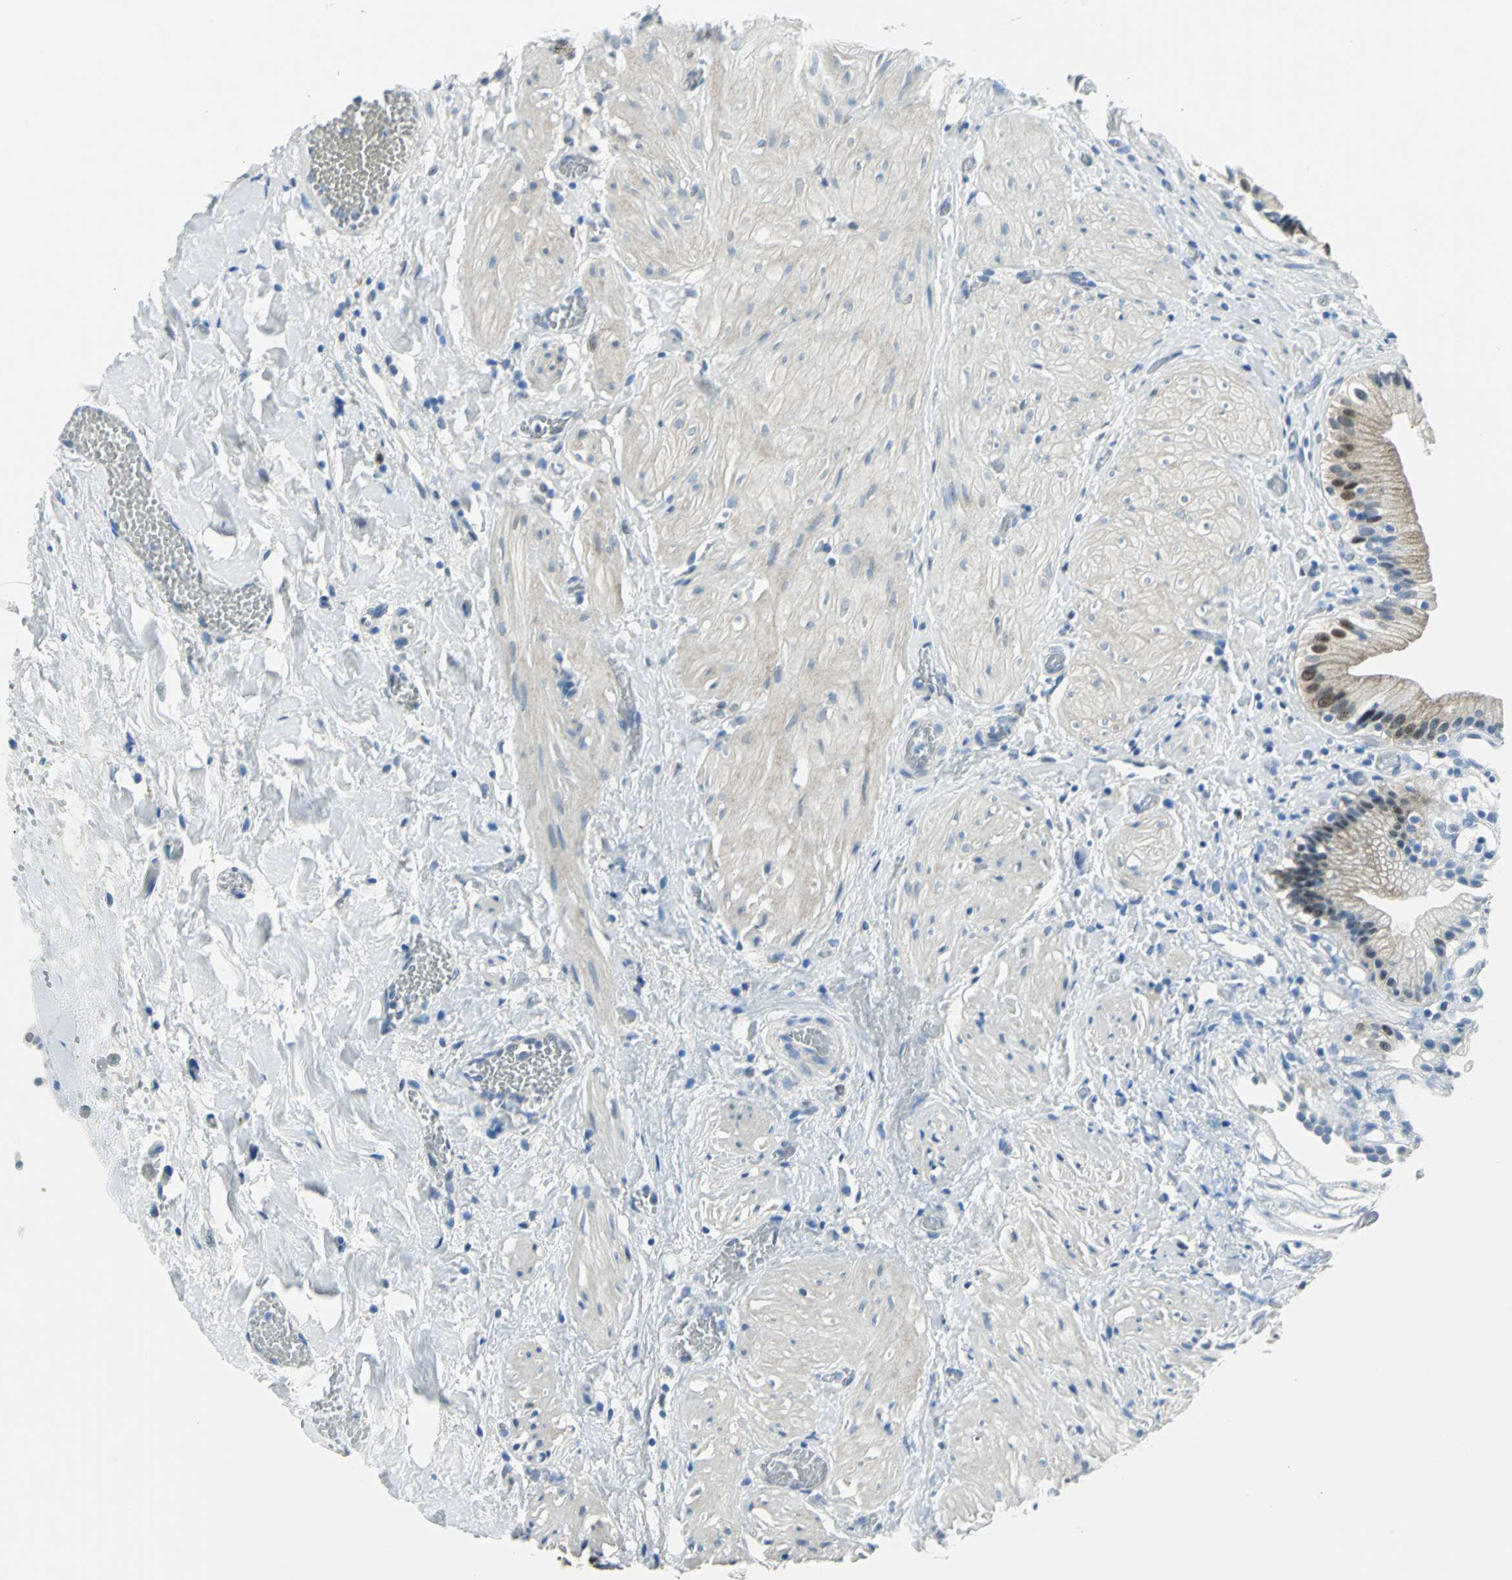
{"staining": {"intensity": "moderate", "quantity": "25%-75%", "location": "cytoplasmic/membranous,nuclear"}, "tissue": "gallbladder", "cell_type": "Glandular cells", "image_type": "normal", "snomed": [{"axis": "morphology", "description": "Normal tissue, NOS"}, {"axis": "topography", "description": "Gallbladder"}], "caption": "This image reveals immunohistochemistry staining of unremarkable human gallbladder, with medium moderate cytoplasmic/membranous,nuclear staining in about 25%-75% of glandular cells.", "gene": "AKR1A1", "patient": {"sex": "male", "age": 65}}